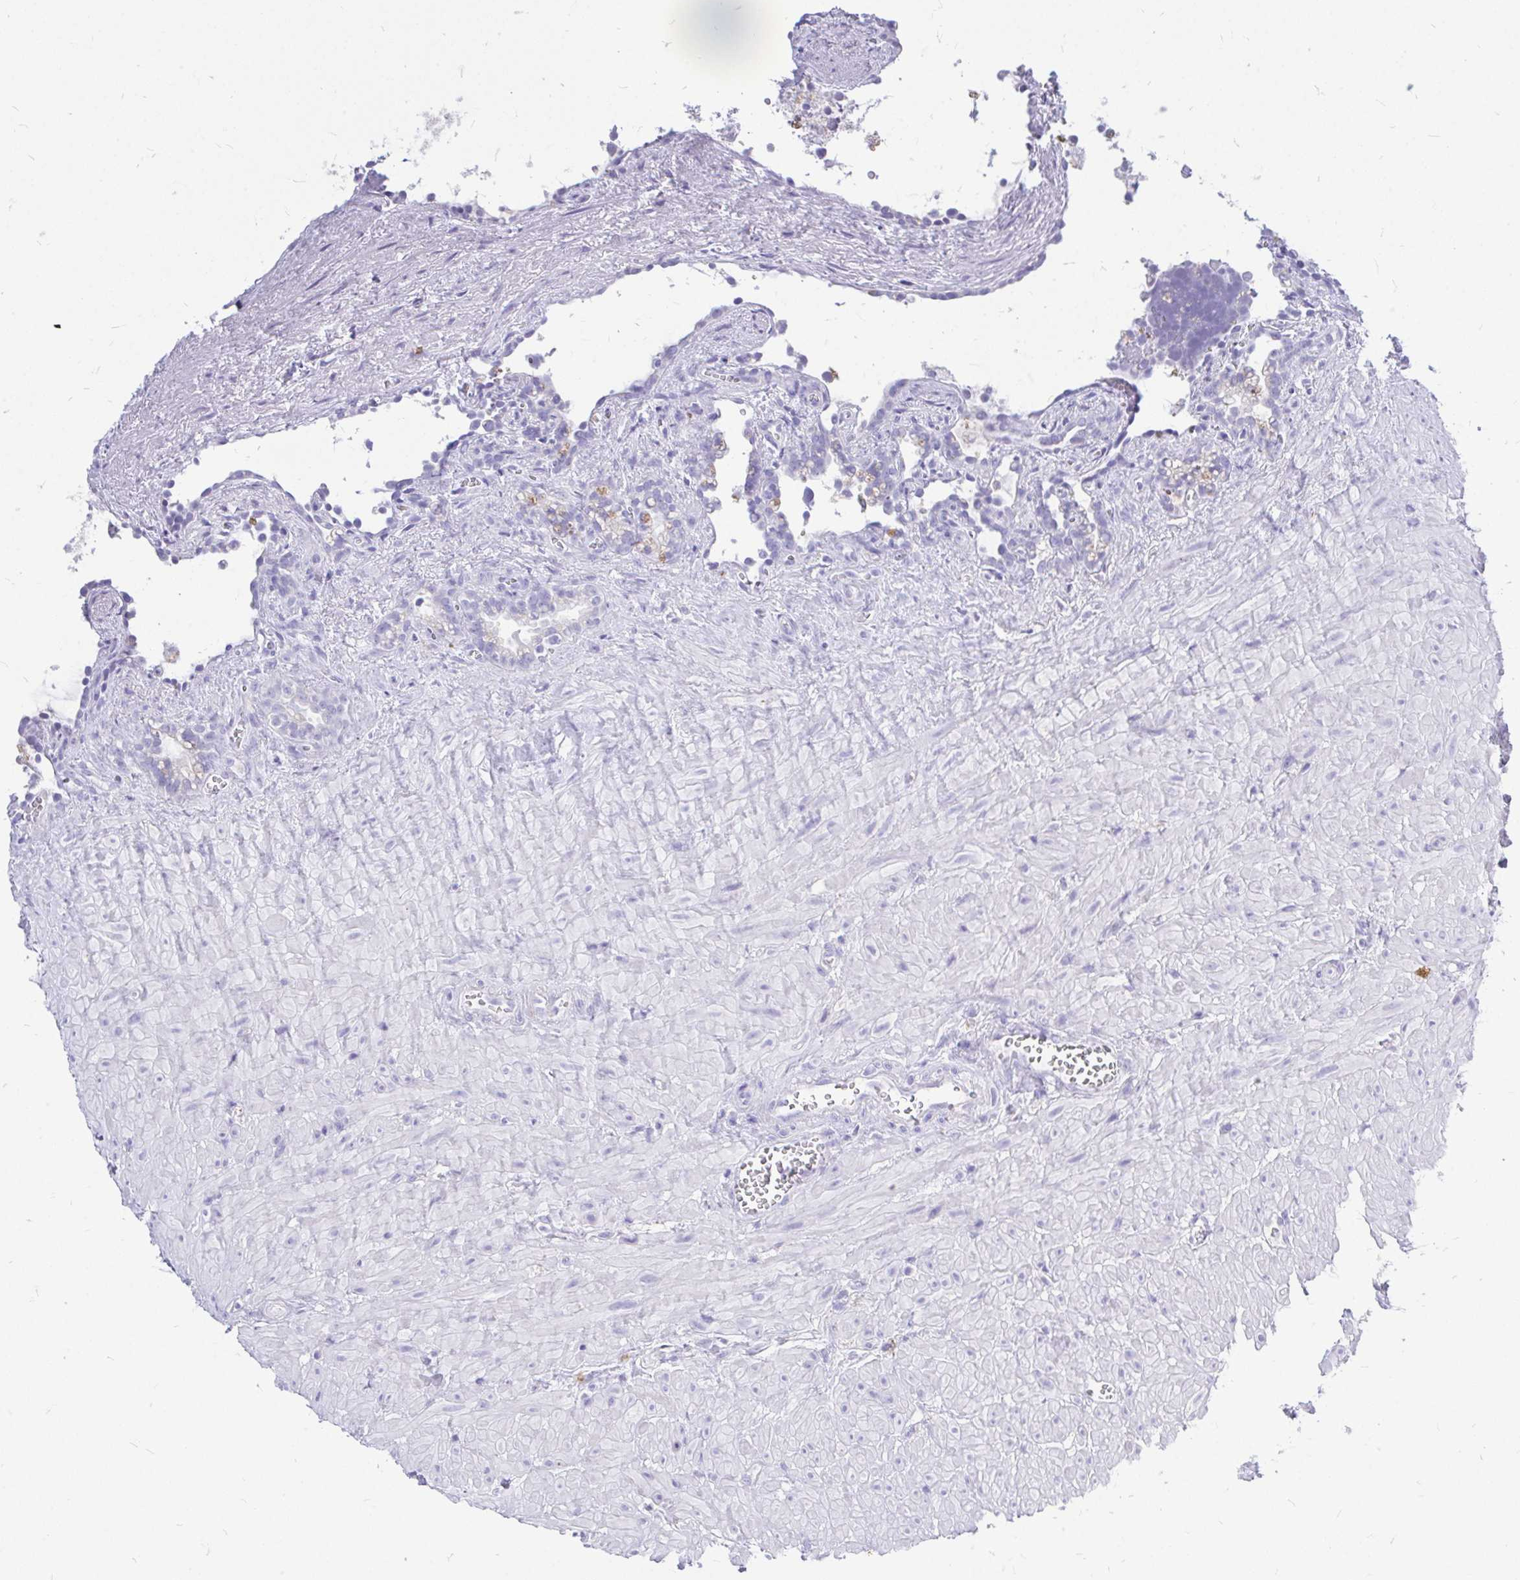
{"staining": {"intensity": "negative", "quantity": "none", "location": "none"}, "tissue": "seminal vesicle", "cell_type": "Glandular cells", "image_type": "normal", "snomed": [{"axis": "morphology", "description": "Normal tissue, NOS"}, {"axis": "topography", "description": "Seminal veicle"}], "caption": "DAB immunohistochemical staining of normal seminal vesicle exhibits no significant expression in glandular cells. (IHC, brightfield microscopy, high magnification).", "gene": "MAP1LC3A", "patient": {"sex": "male", "age": 76}}